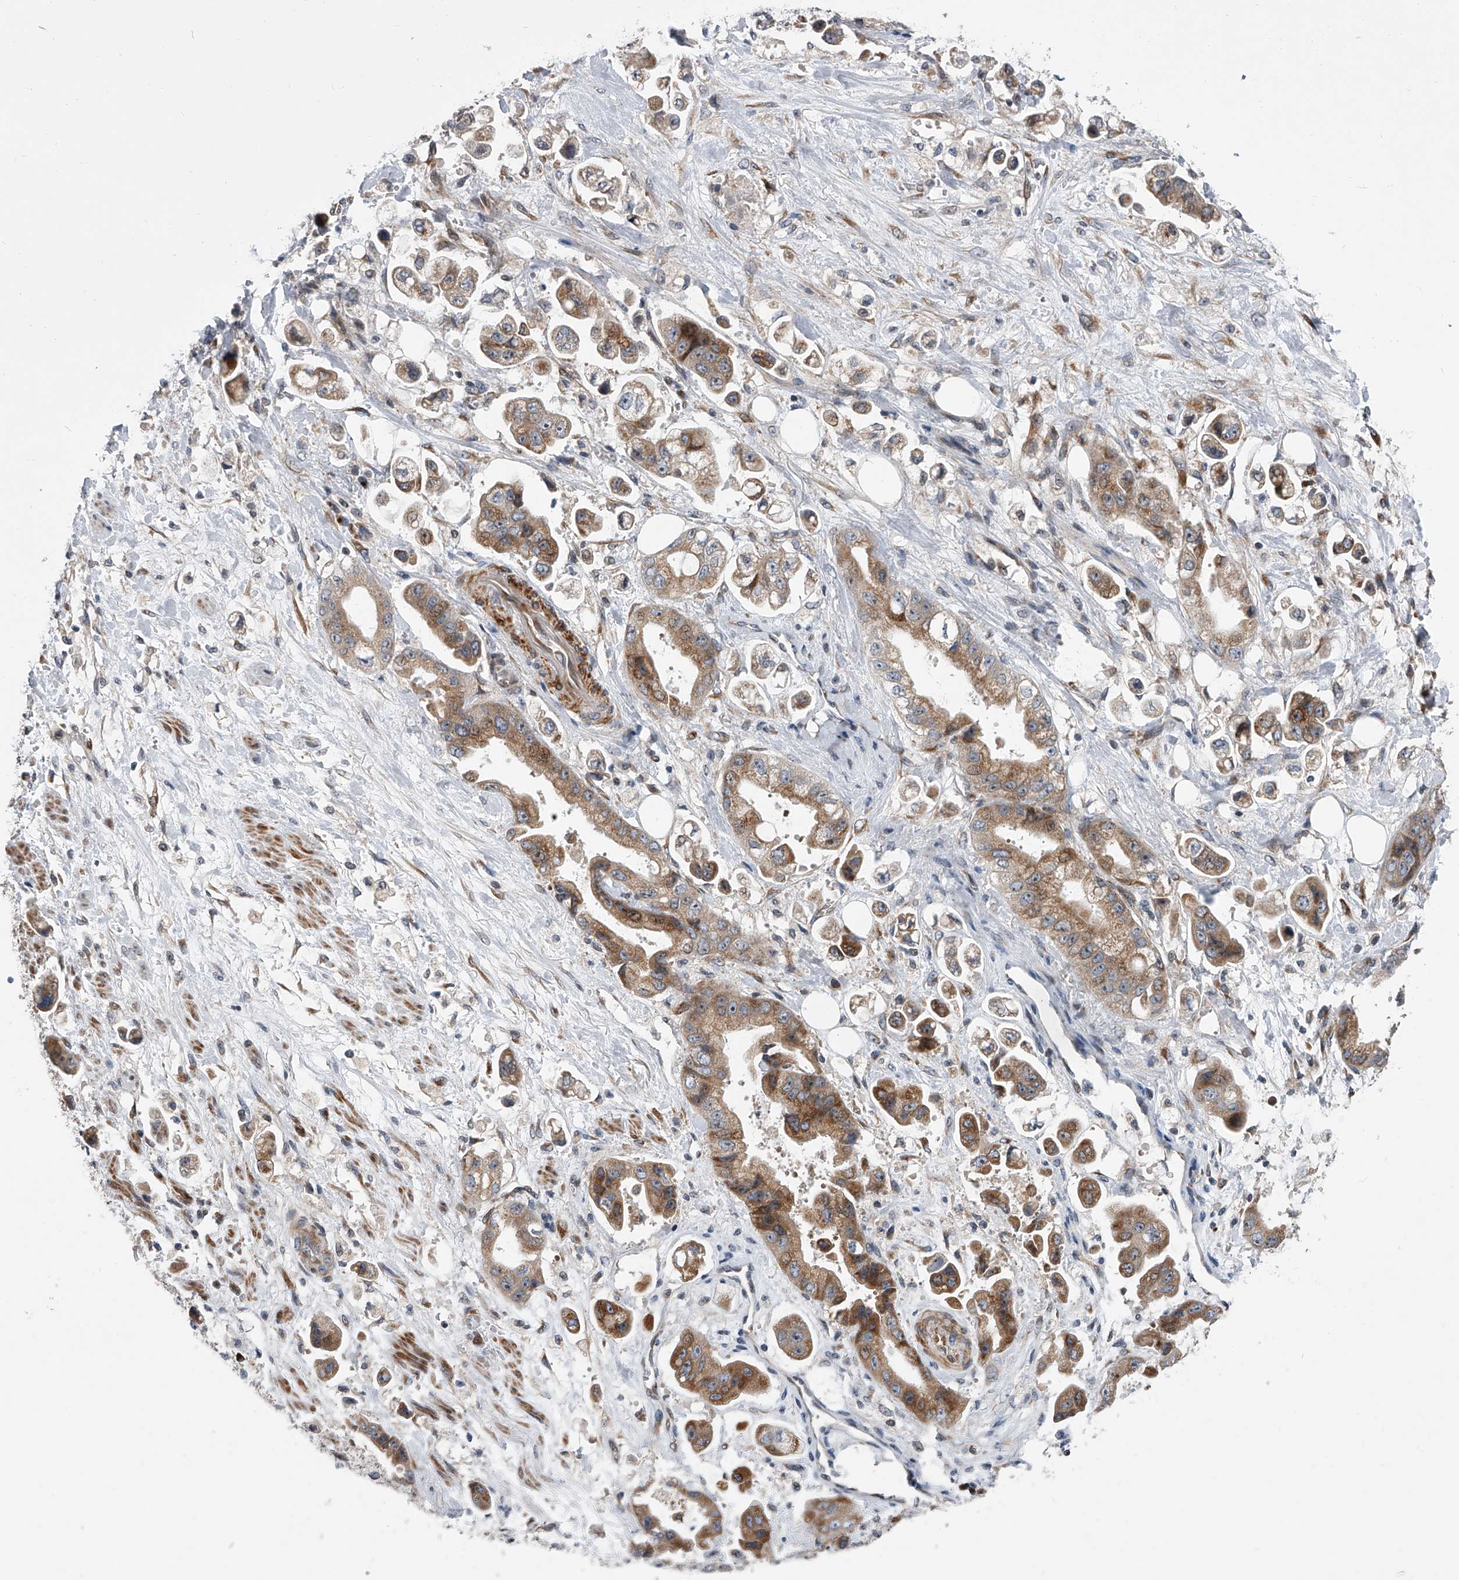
{"staining": {"intensity": "moderate", "quantity": ">75%", "location": "cytoplasmic/membranous"}, "tissue": "stomach cancer", "cell_type": "Tumor cells", "image_type": "cancer", "snomed": [{"axis": "morphology", "description": "Adenocarcinoma, NOS"}, {"axis": "topography", "description": "Stomach"}], "caption": "Immunohistochemistry (IHC) staining of stomach cancer (adenocarcinoma), which displays medium levels of moderate cytoplasmic/membranous positivity in about >75% of tumor cells indicating moderate cytoplasmic/membranous protein positivity. The staining was performed using DAB (3,3'-diaminobenzidine) (brown) for protein detection and nuclei were counterstained in hematoxylin (blue).", "gene": "DLGAP2", "patient": {"sex": "male", "age": 62}}